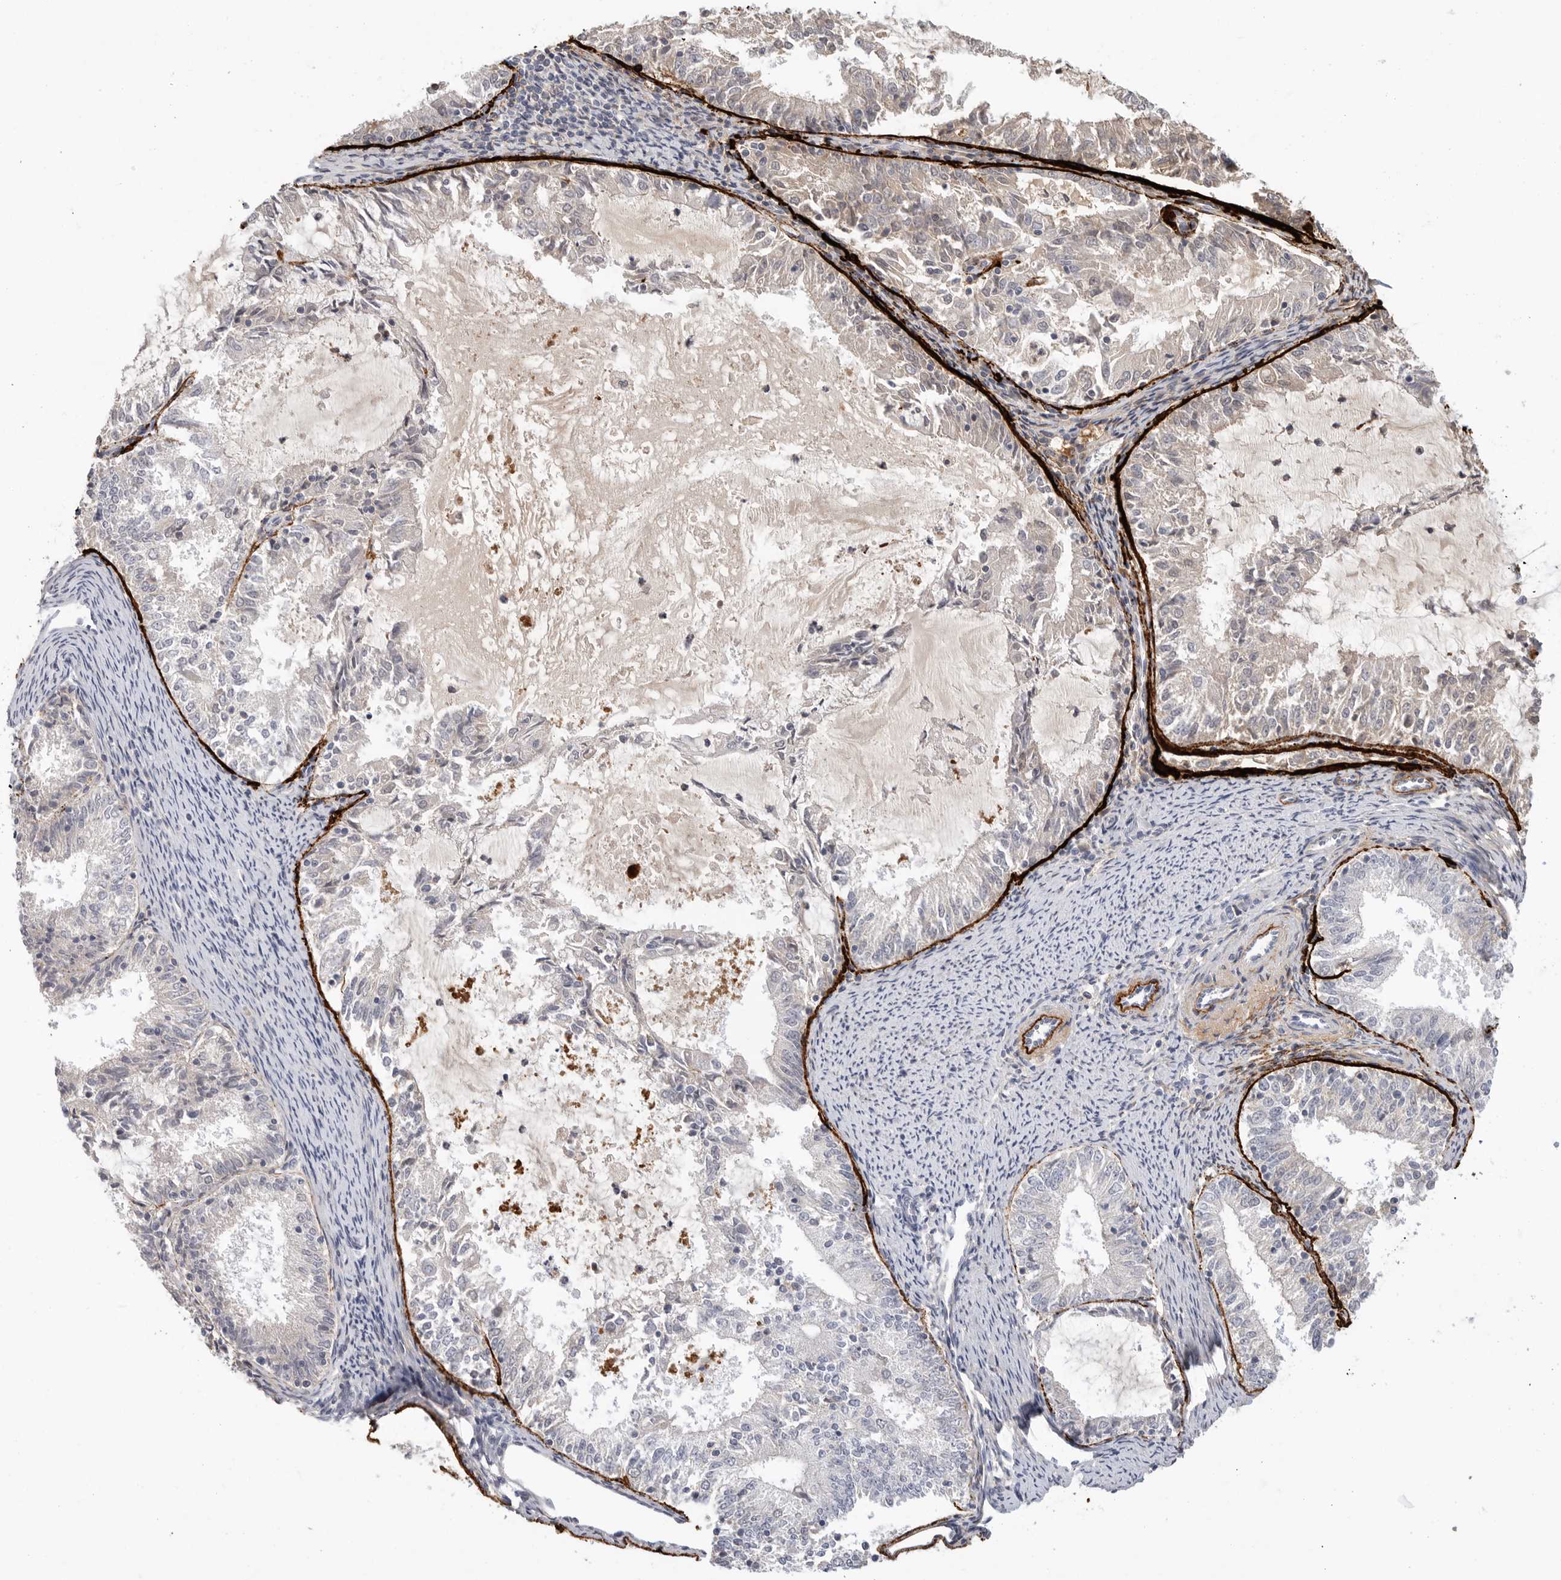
{"staining": {"intensity": "negative", "quantity": "none", "location": "none"}, "tissue": "endometrial cancer", "cell_type": "Tumor cells", "image_type": "cancer", "snomed": [{"axis": "morphology", "description": "Adenocarcinoma, NOS"}, {"axis": "topography", "description": "Endometrium"}], "caption": "This histopathology image is of endometrial adenocarcinoma stained with immunohistochemistry to label a protein in brown with the nuclei are counter-stained blue. There is no expression in tumor cells.", "gene": "FBN2", "patient": {"sex": "female", "age": 57}}